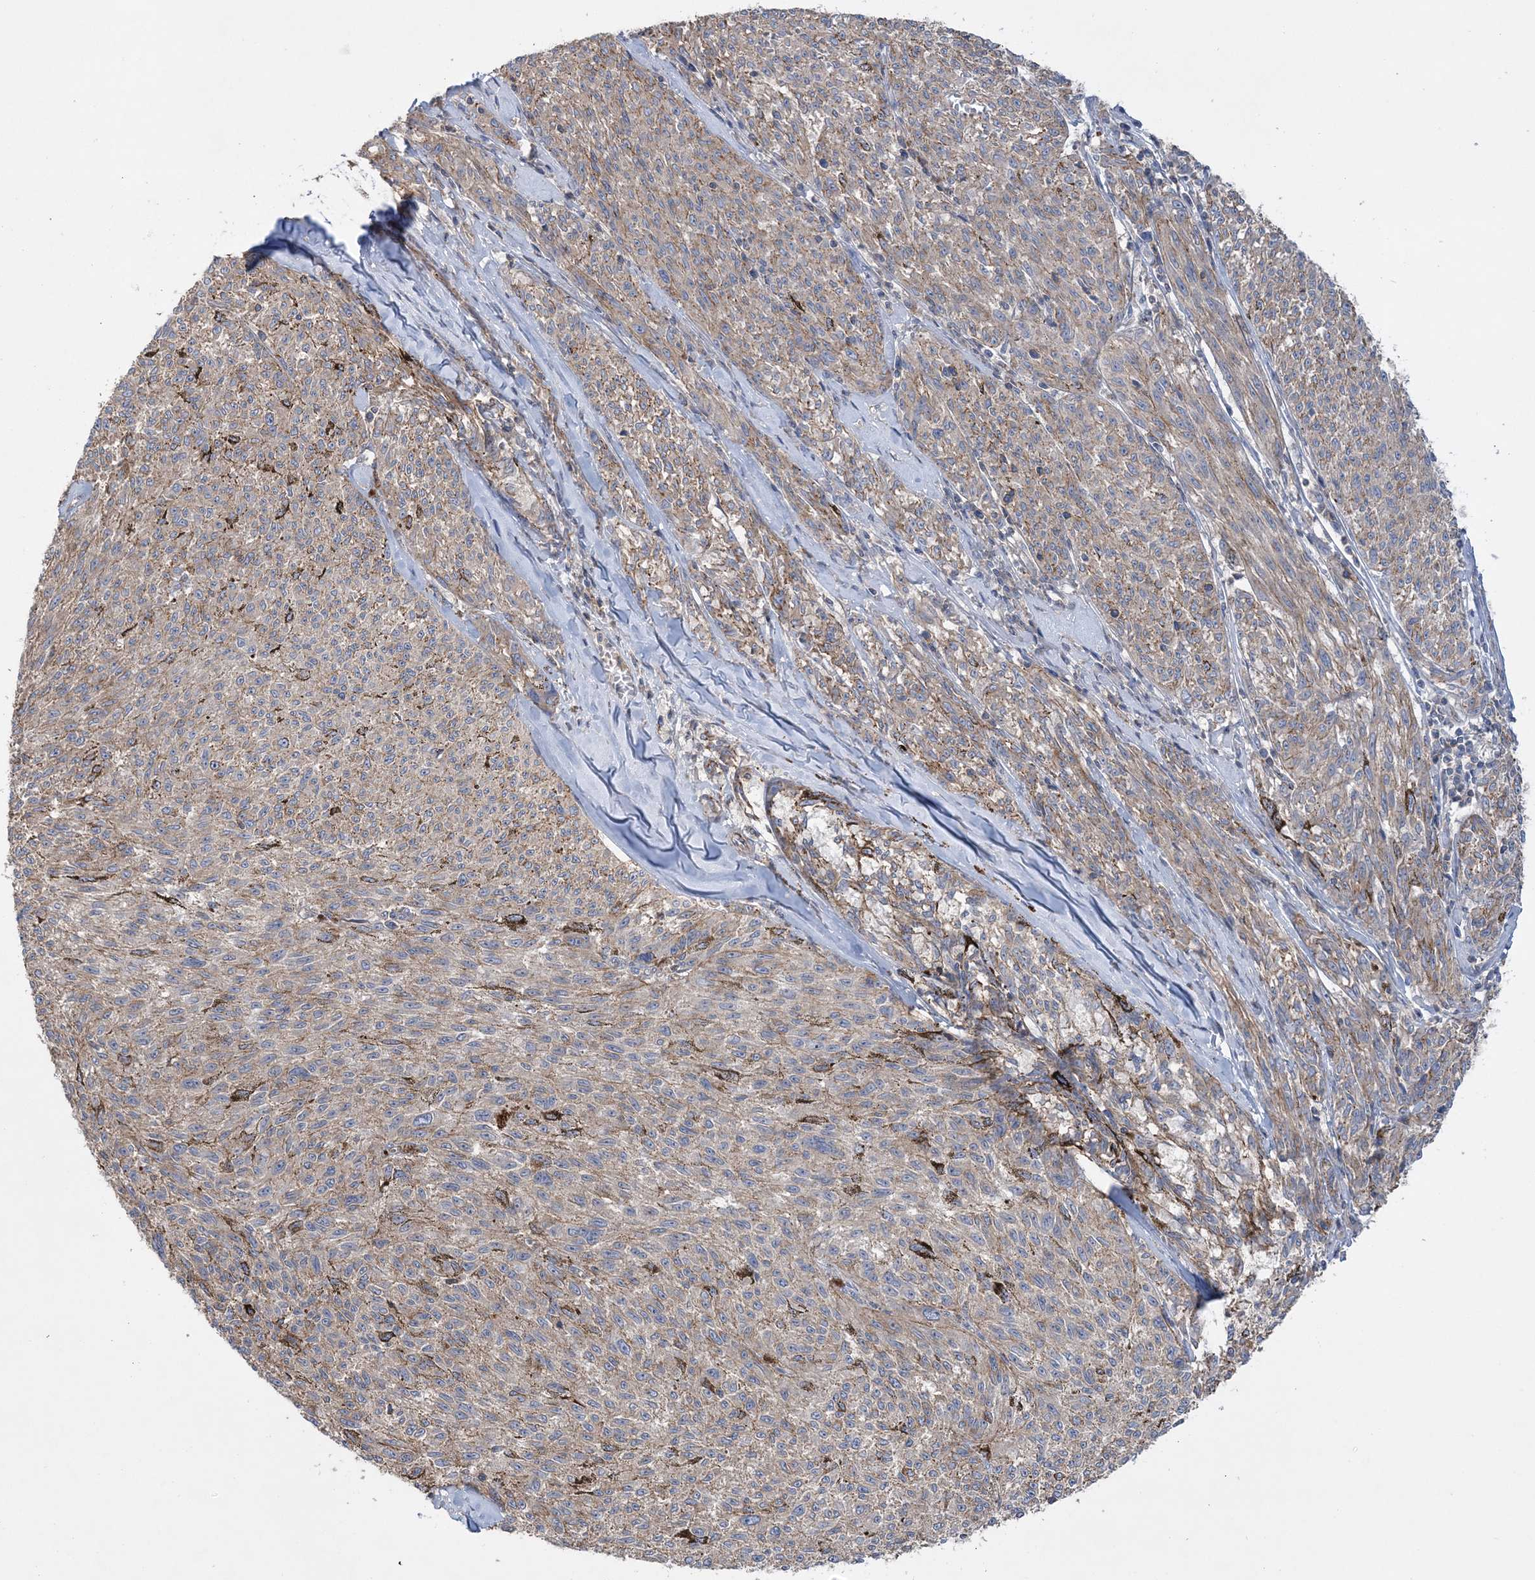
{"staining": {"intensity": "weak", "quantity": "25%-75%", "location": "cytoplasmic/membranous"}, "tissue": "melanoma", "cell_type": "Tumor cells", "image_type": "cancer", "snomed": [{"axis": "morphology", "description": "Malignant melanoma, NOS"}, {"axis": "topography", "description": "Skin"}], "caption": "Immunohistochemistry (IHC) of human malignant melanoma shows low levels of weak cytoplasmic/membranous positivity in approximately 25%-75% of tumor cells.", "gene": "PIGC", "patient": {"sex": "female", "age": 72}}